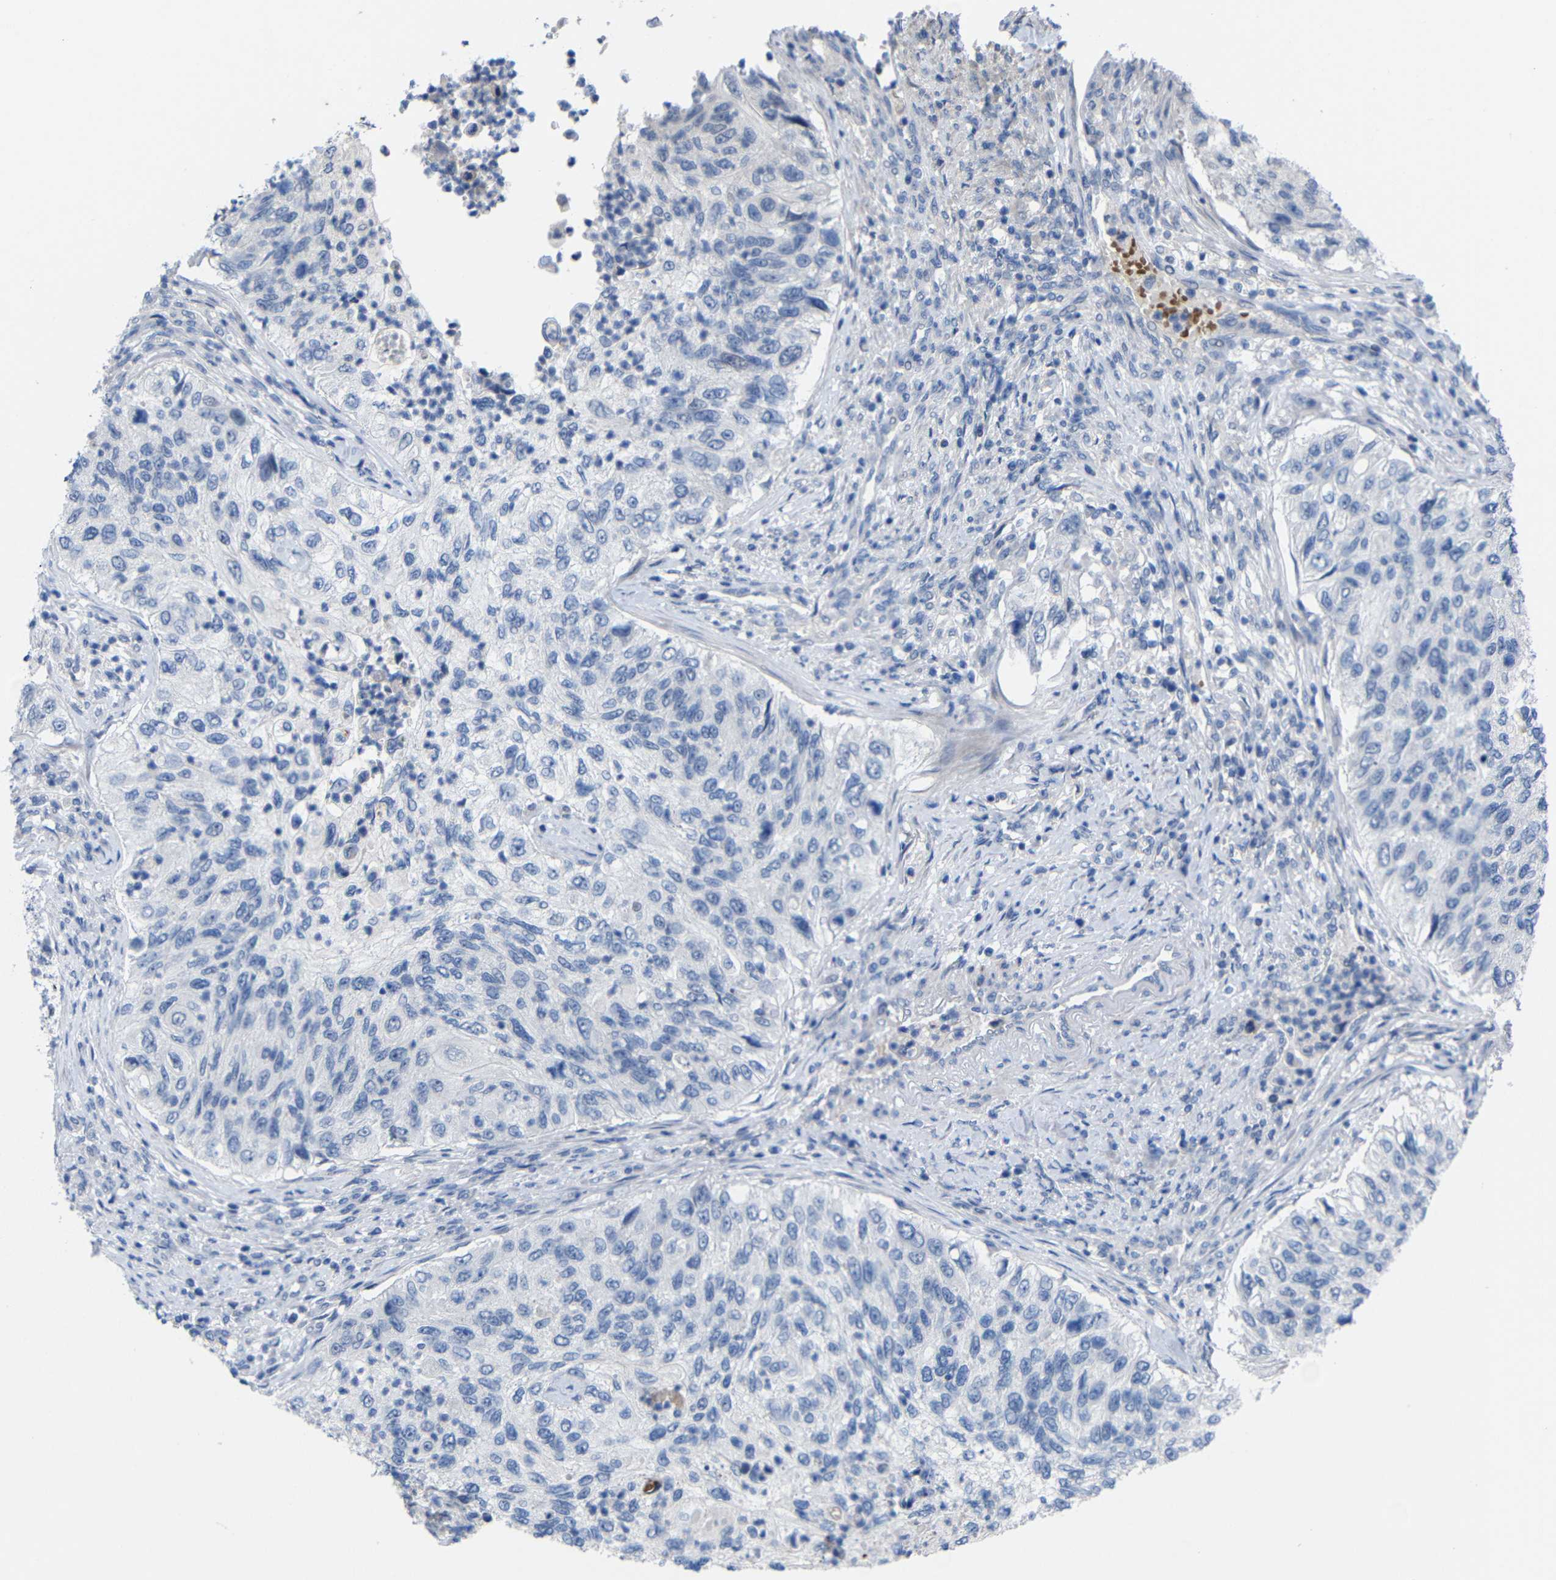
{"staining": {"intensity": "negative", "quantity": "none", "location": "none"}, "tissue": "urothelial cancer", "cell_type": "Tumor cells", "image_type": "cancer", "snomed": [{"axis": "morphology", "description": "Urothelial carcinoma, High grade"}, {"axis": "topography", "description": "Urinary bladder"}], "caption": "High-grade urothelial carcinoma stained for a protein using immunohistochemistry (IHC) demonstrates no expression tumor cells.", "gene": "CMTM1", "patient": {"sex": "female", "age": 60}}